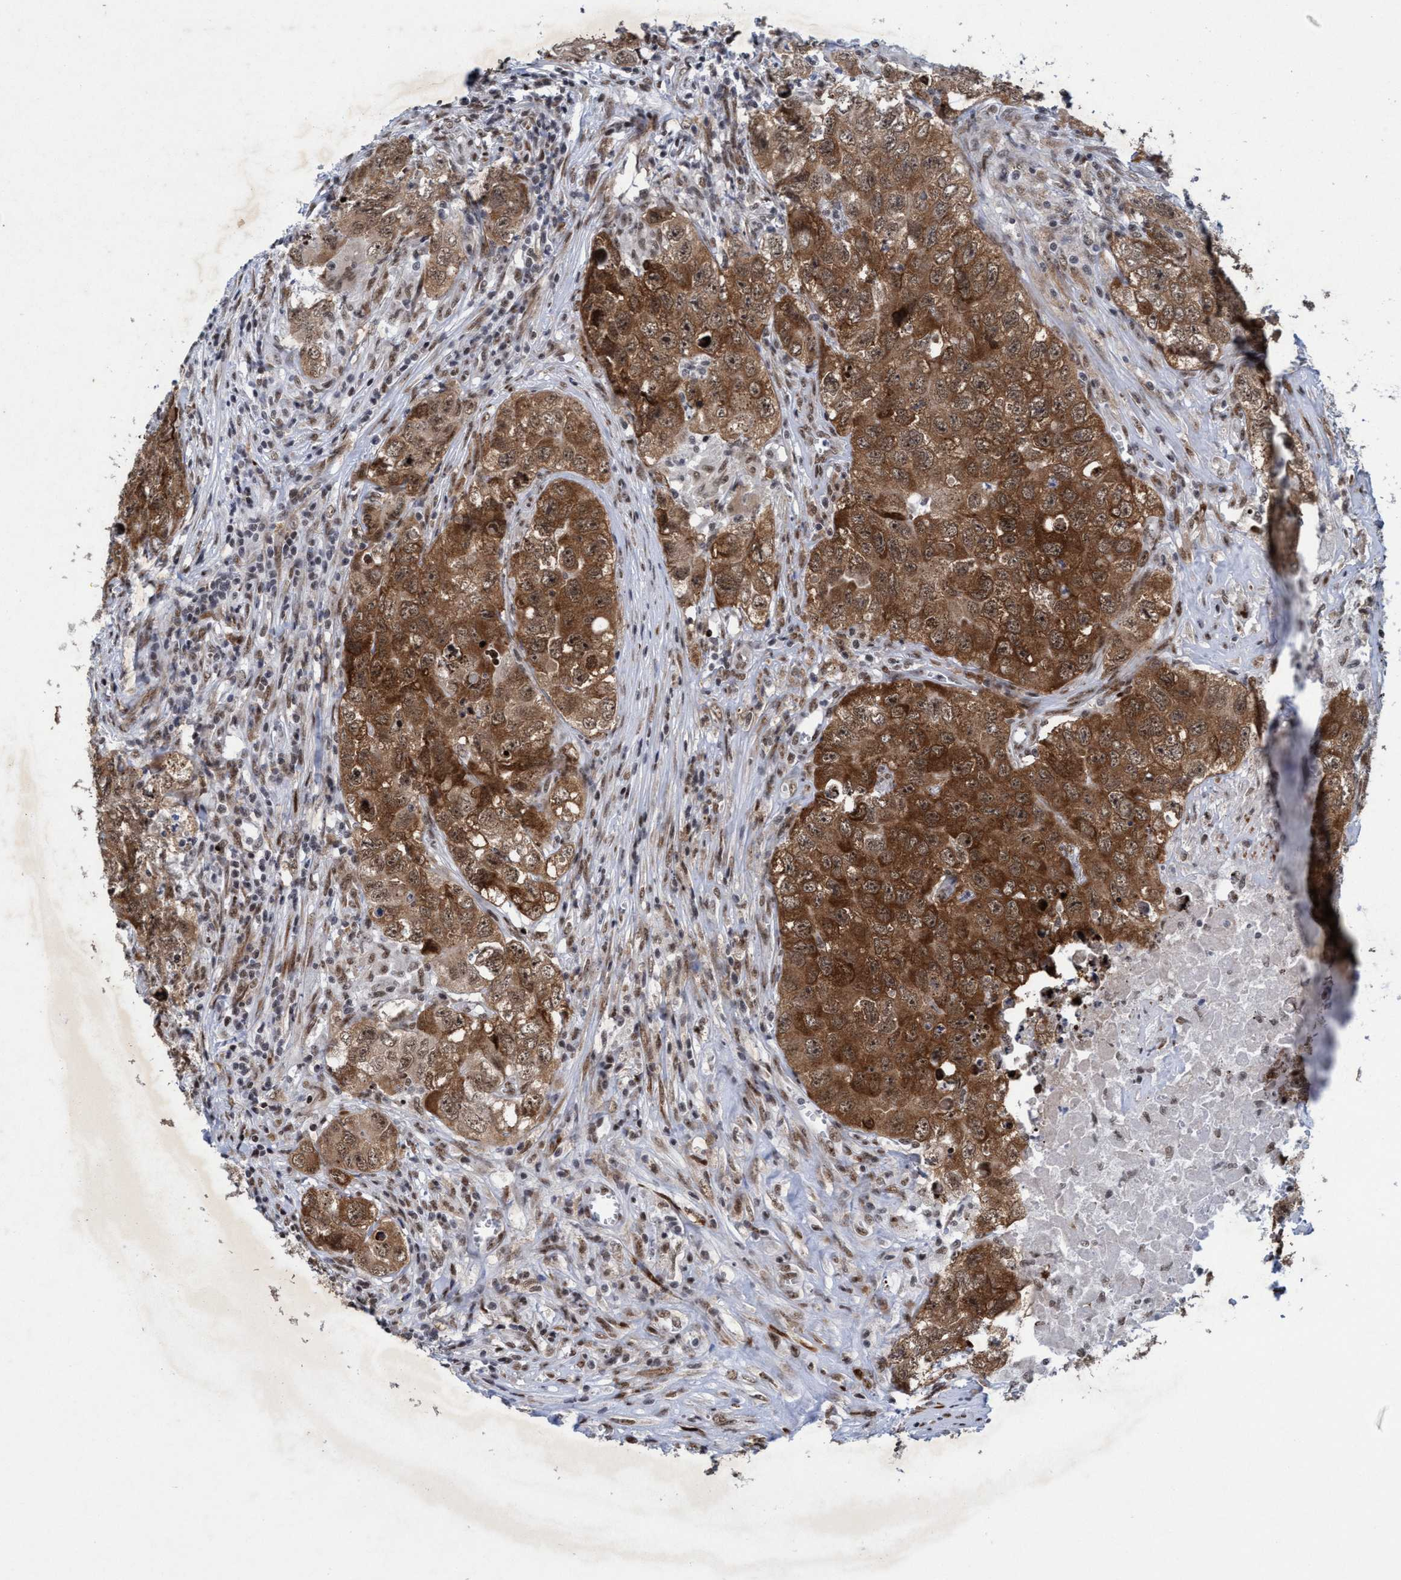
{"staining": {"intensity": "moderate", "quantity": ">75%", "location": "cytoplasmic/membranous"}, "tissue": "testis cancer", "cell_type": "Tumor cells", "image_type": "cancer", "snomed": [{"axis": "morphology", "description": "Seminoma, NOS"}, {"axis": "morphology", "description": "Carcinoma, Embryonal, NOS"}, {"axis": "topography", "description": "Testis"}], "caption": "An immunohistochemistry (IHC) micrograph of neoplastic tissue is shown. Protein staining in brown labels moderate cytoplasmic/membranous positivity in testis cancer (embryonal carcinoma) within tumor cells.", "gene": "GLT6D1", "patient": {"sex": "male", "age": 43}}